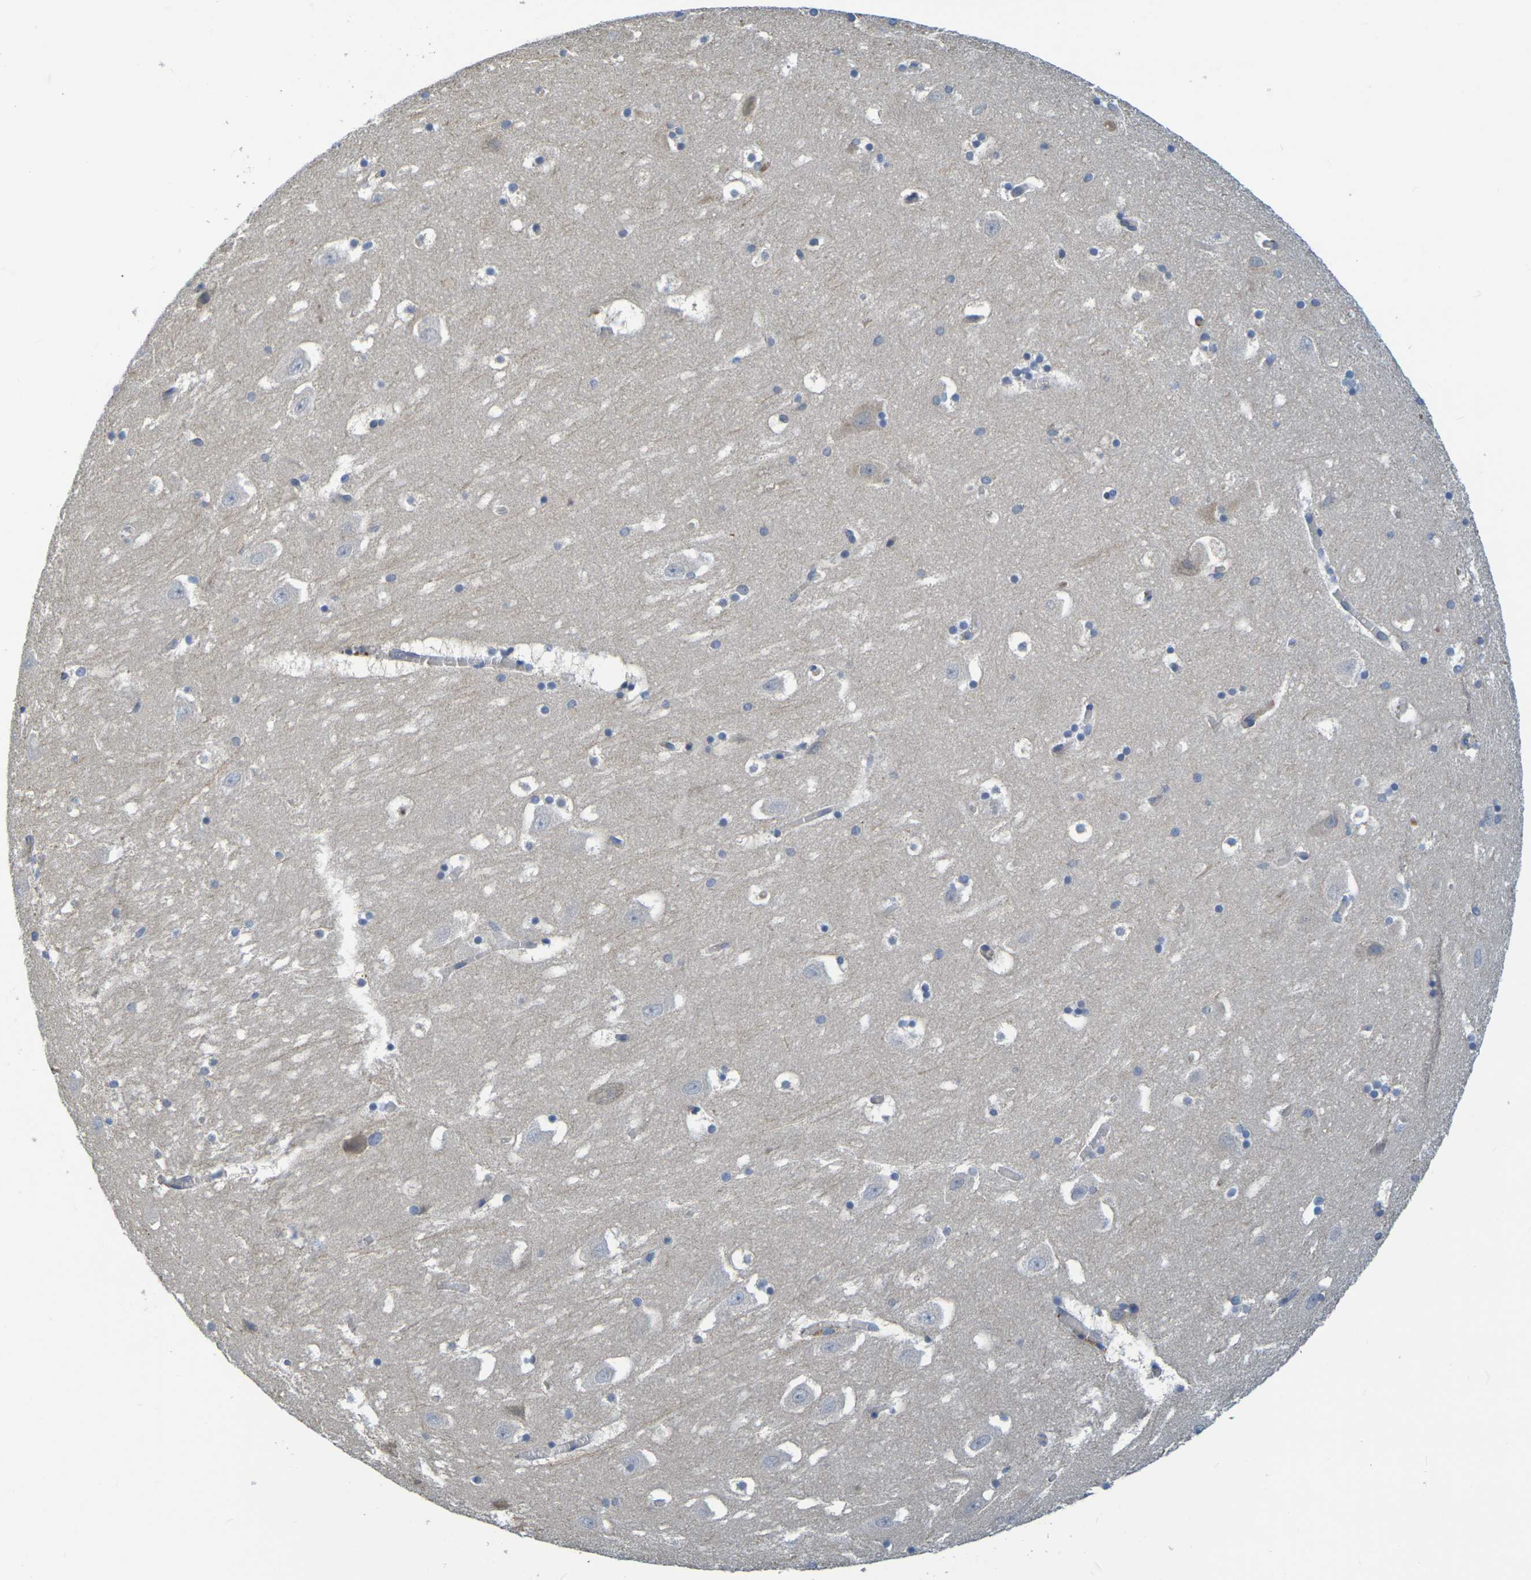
{"staining": {"intensity": "negative", "quantity": "none", "location": "none"}, "tissue": "hippocampus", "cell_type": "Glial cells", "image_type": "normal", "snomed": [{"axis": "morphology", "description": "Normal tissue, NOS"}, {"axis": "topography", "description": "Hippocampus"}], "caption": "The micrograph reveals no staining of glial cells in benign hippocampus. (Stains: DAB IHC with hematoxylin counter stain, Microscopy: brightfield microscopy at high magnification).", "gene": "C1QA", "patient": {"sex": "male", "age": 45}}